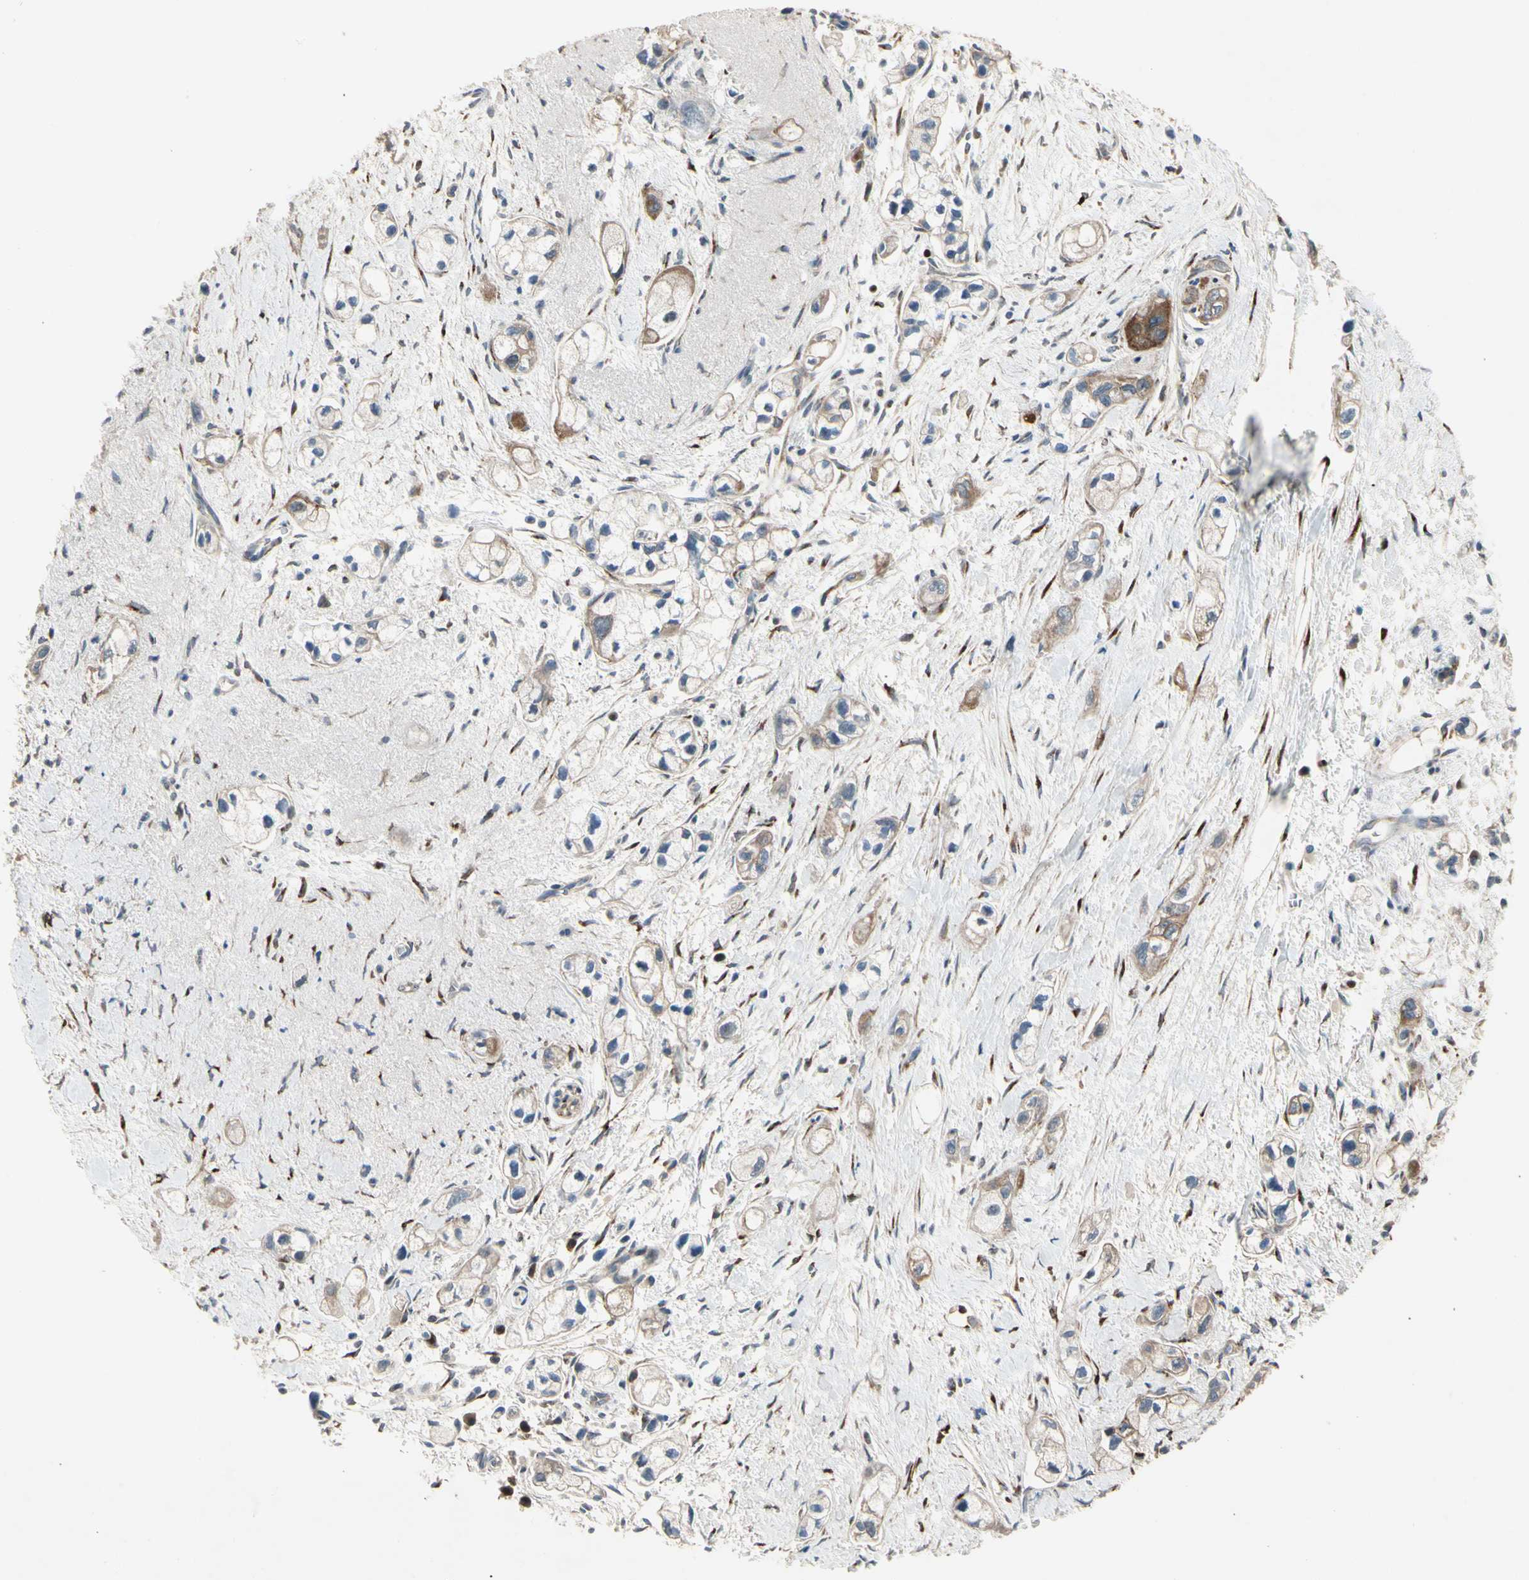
{"staining": {"intensity": "moderate", "quantity": "25%-75%", "location": "cytoplasmic/membranous"}, "tissue": "pancreatic cancer", "cell_type": "Tumor cells", "image_type": "cancer", "snomed": [{"axis": "morphology", "description": "Adenocarcinoma, NOS"}, {"axis": "topography", "description": "Pancreas"}], "caption": "High-magnification brightfield microscopy of pancreatic cancer (adenocarcinoma) stained with DAB (brown) and counterstained with hematoxylin (blue). tumor cells exhibit moderate cytoplasmic/membranous staining is seen in about25%-75% of cells. (DAB (3,3'-diaminobenzidine) IHC with brightfield microscopy, high magnification).", "gene": "CGREF1", "patient": {"sex": "male", "age": 74}}